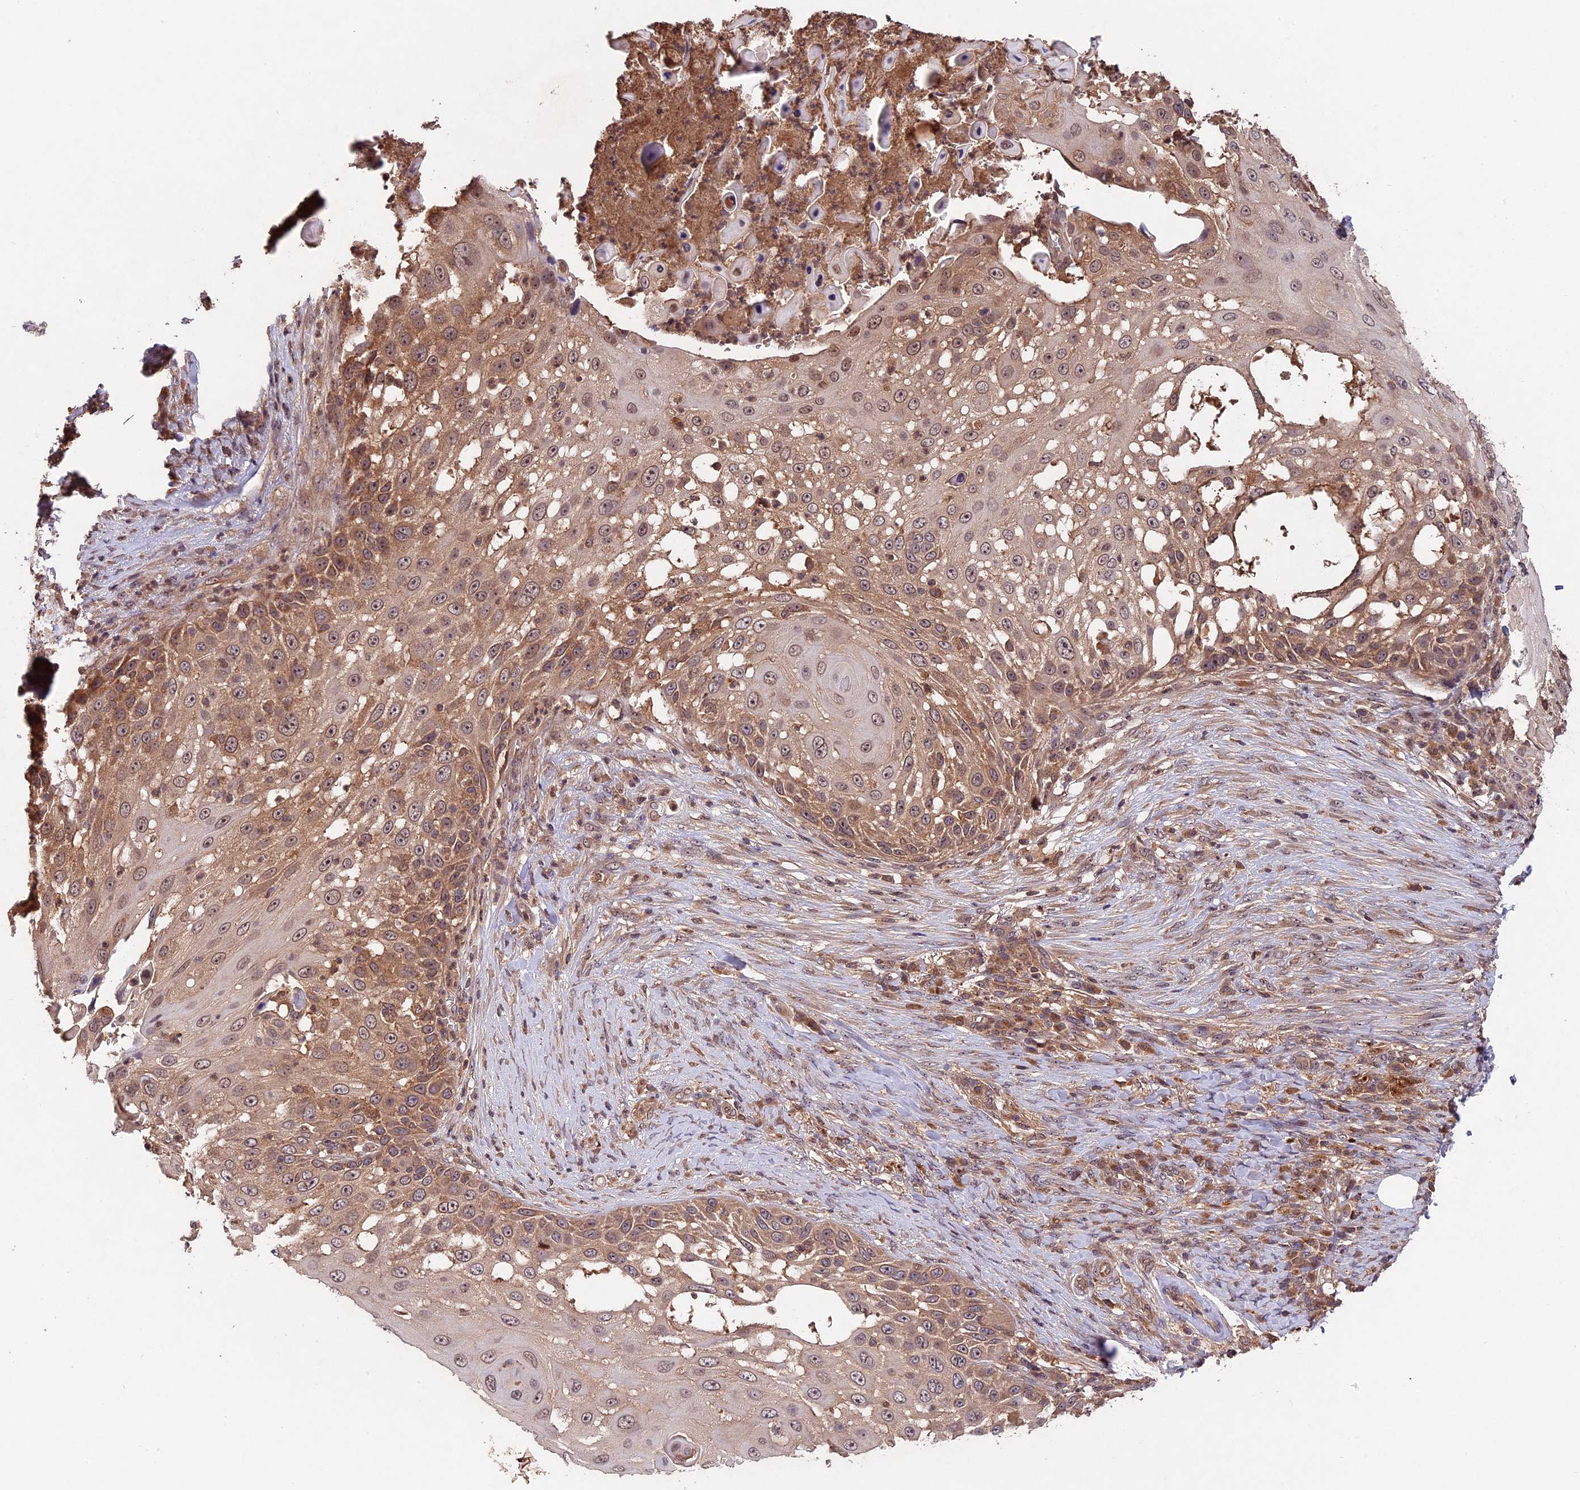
{"staining": {"intensity": "moderate", "quantity": ">75%", "location": "cytoplasmic/membranous,nuclear"}, "tissue": "skin cancer", "cell_type": "Tumor cells", "image_type": "cancer", "snomed": [{"axis": "morphology", "description": "Squamous cell carcinoma, NOS"}, {"axis": "topography", "description": "Skin"}], "caption": "A brown stain shows moderate cytoplasmic/membranous and nuclear positivity of a protein in skin cancer tumor cells.", "gene": "CHAC1", "patient": {"sex": "female", "age": 44}}